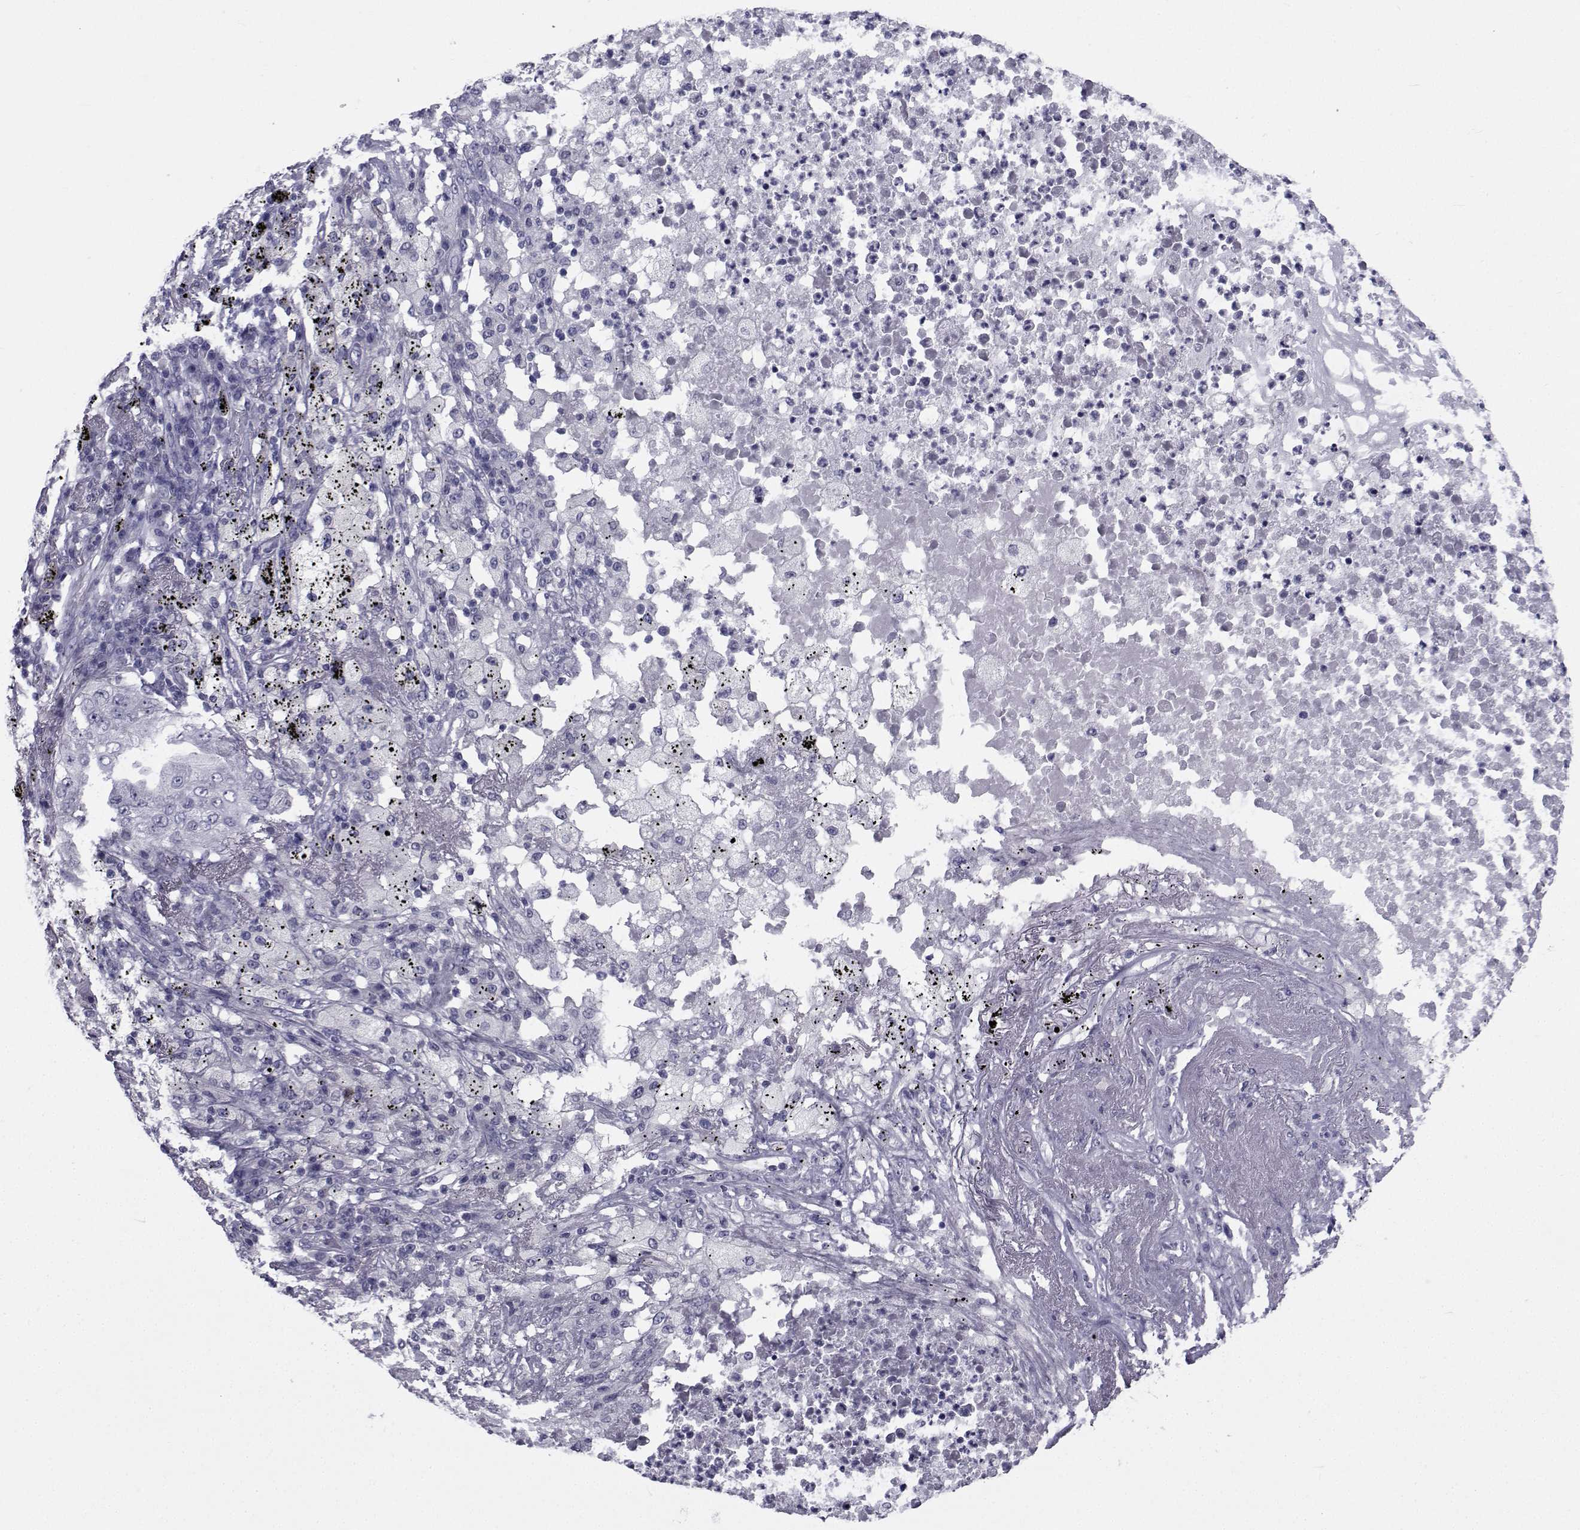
{"staining": {"intensity": "negative", "quantity": "none", "location": "none"}, "tissue": "lung cancer", "cell_type": "Tumor cells", "image_type": "cancer", "snomed": [{"axis": "morphology", "description": "Adenocarcinoma, NOS"}, {"axis": "topography", "description": "Lung"}], "caption": "The histopathology image exhibits no staining of tumor cells in adenocarcinoma (lung).", "gene": "CHRNA1", "patient": {"sex": "female", "age": 73}}